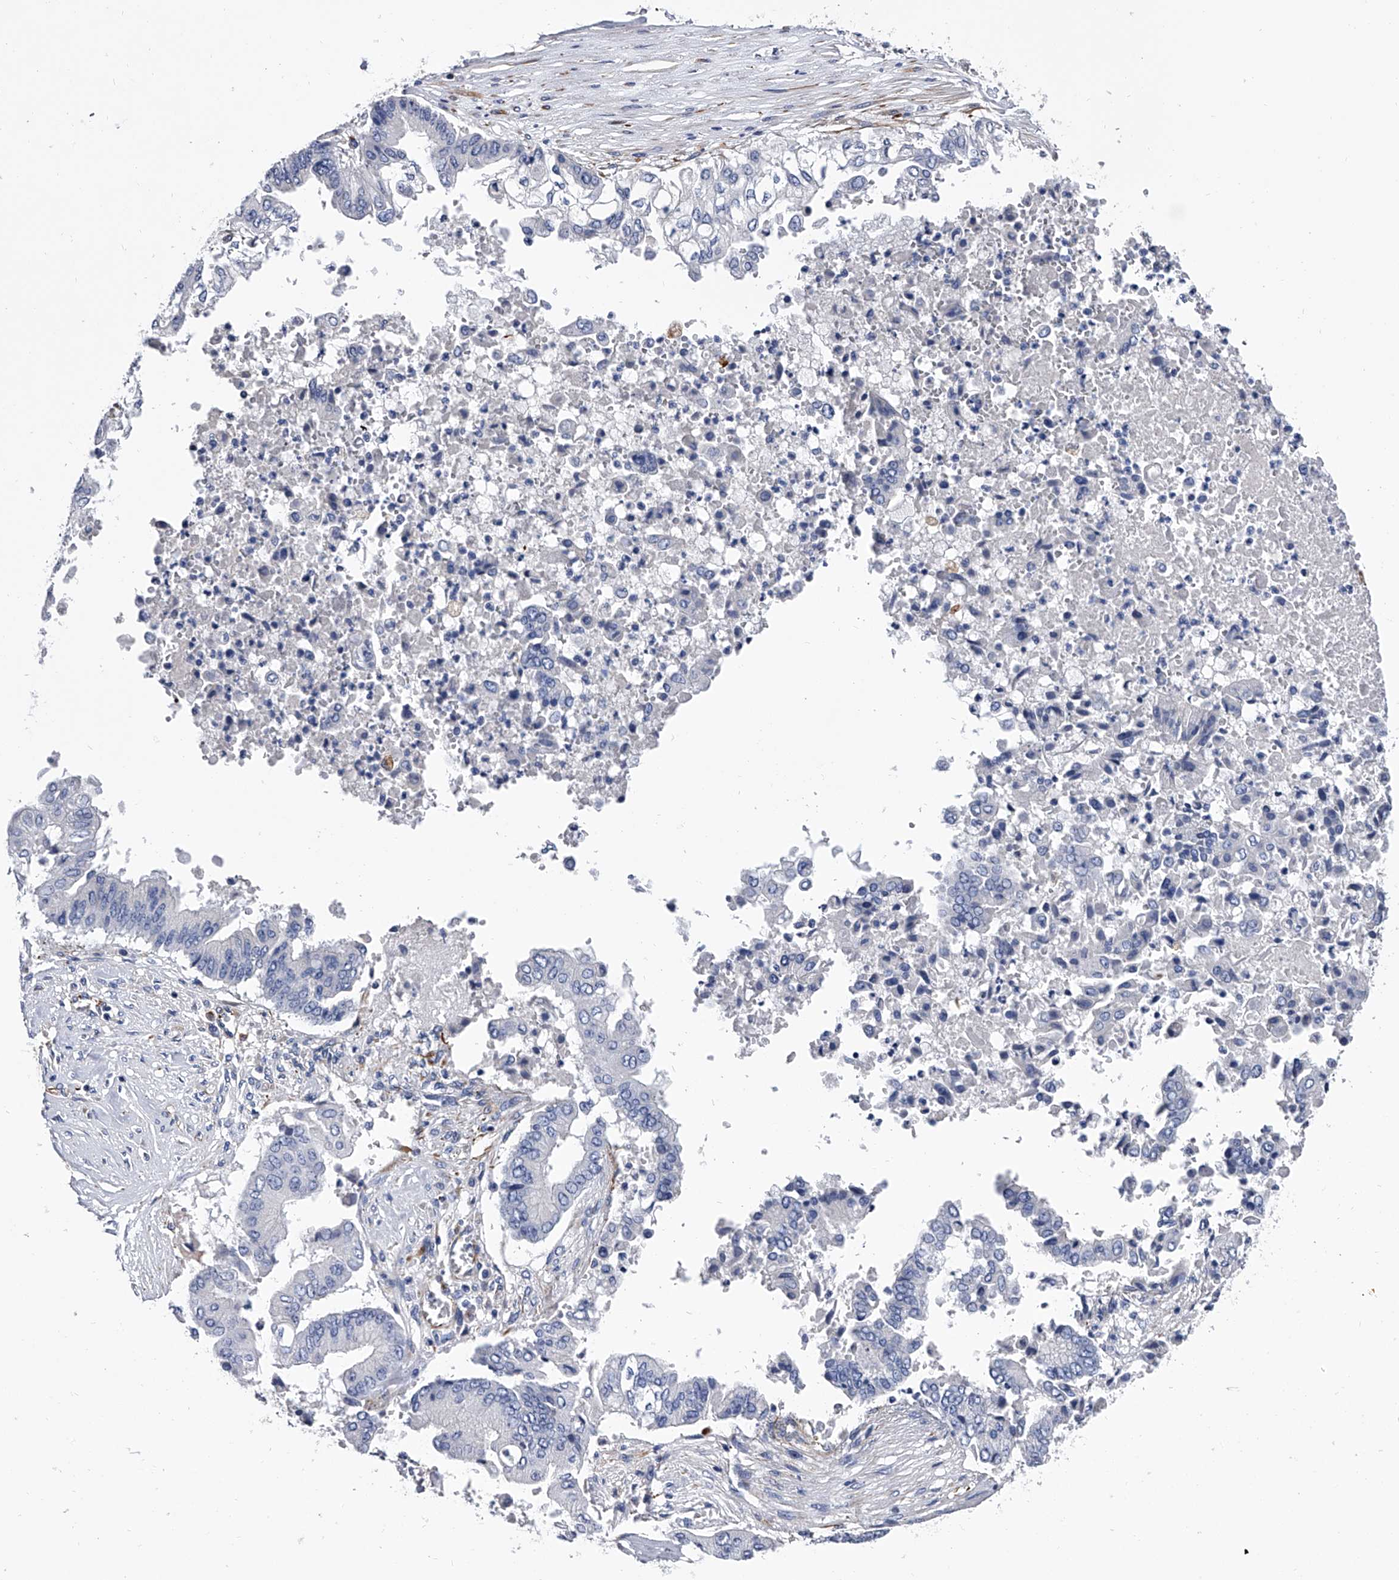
{"staining": {"intensity": "negative", "quantity": "none", "location": "none"}, "tissue": "pancreatic cancer", "cell_type": "Tumor cells", "image_type": "cancer", "snomed": [{"axis": "morphology", "description": "Adenocarcinoma, NOS"}, {"axis": "topography", "description": "Pancreas"}], "caption": "Immunohistochemical staining of human pancreatic adenocarcinoma exhibits no significant staining in tumor cells. The staining was performed using DAB to visualize the protein expression in brown, while the nuclei were stained in blue with hematoxylin (Magnification: 20x).", "gene": "EFCAB7", "patient": {"sex": "female", "age": 77}}